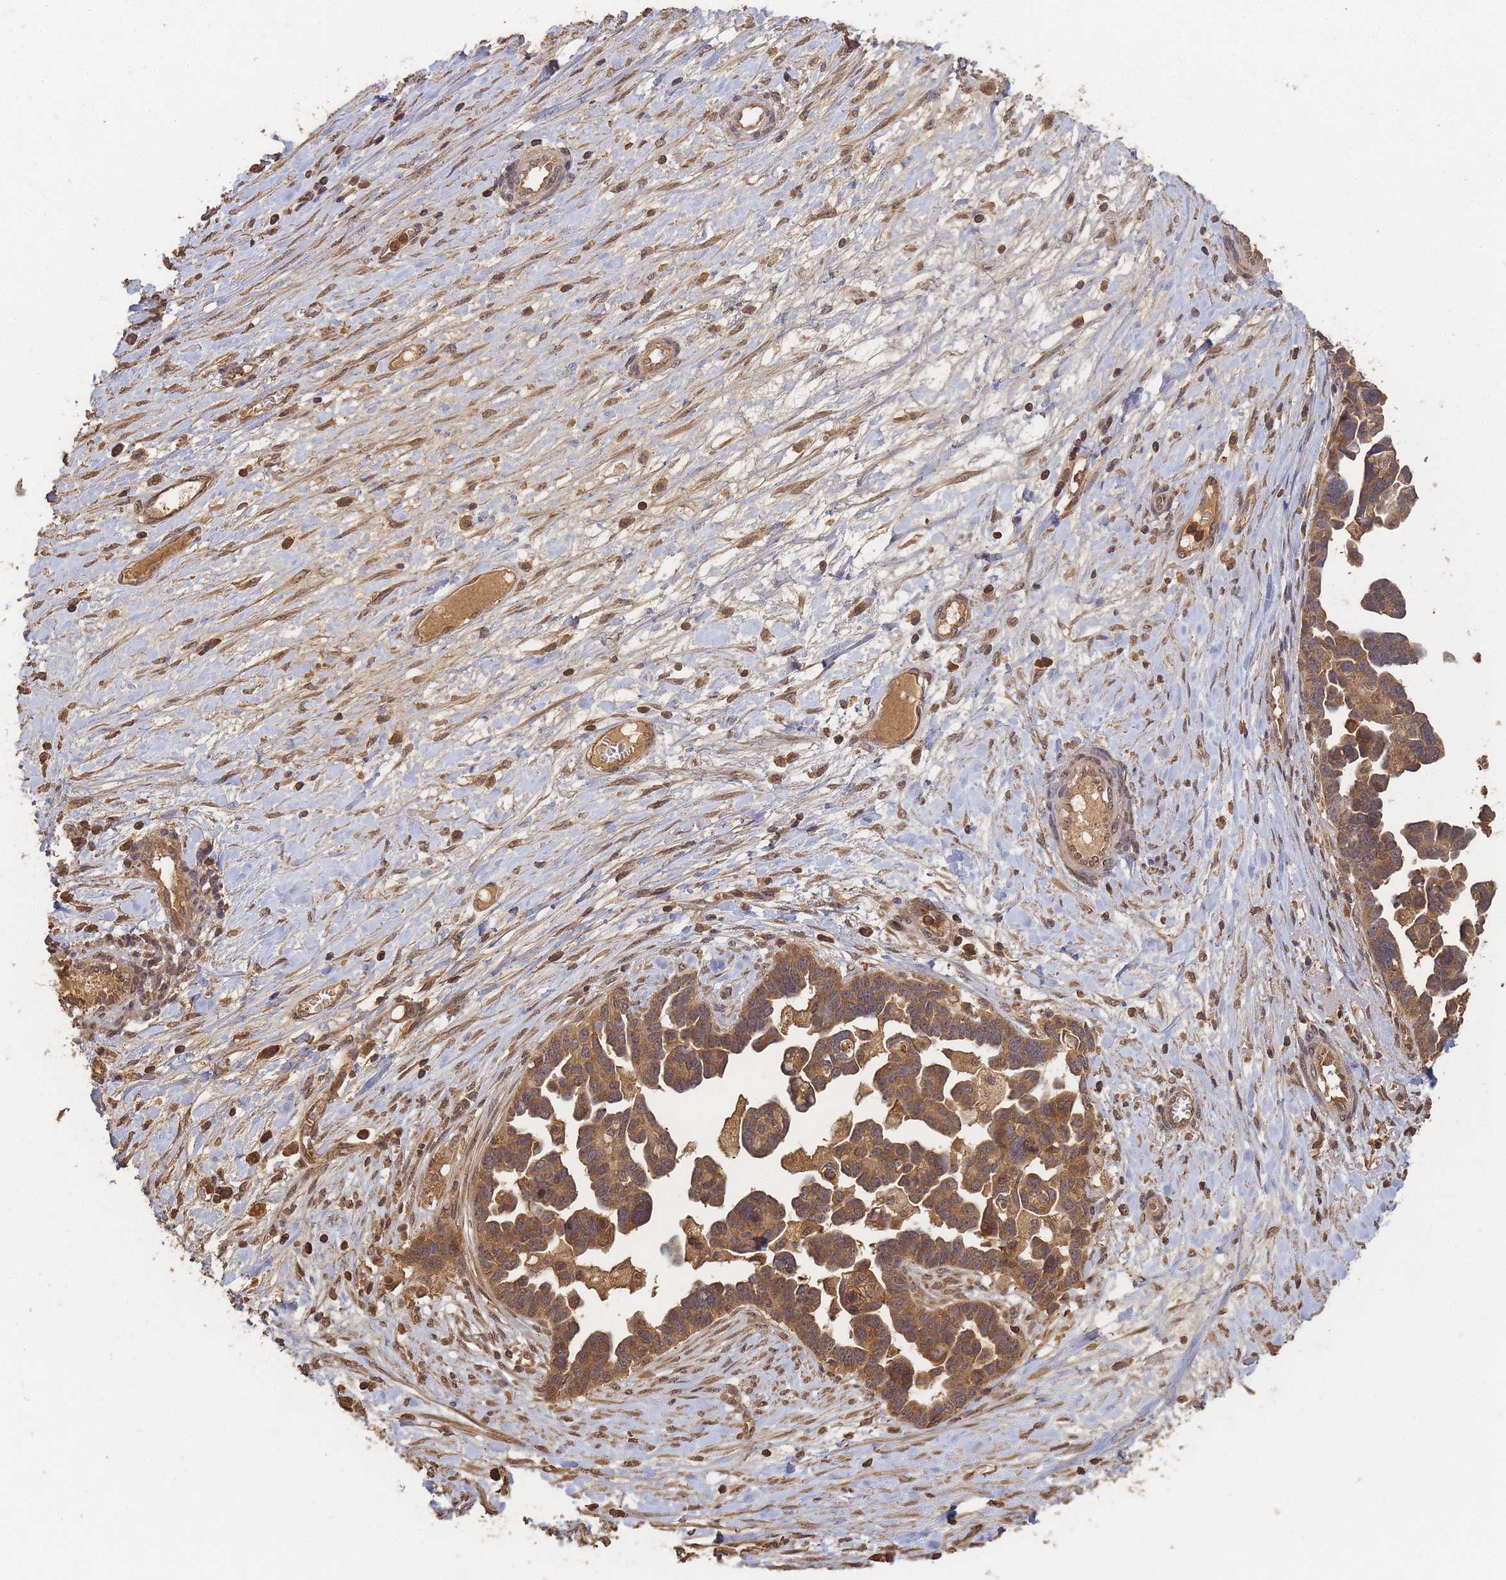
{"staining": {"intensity": "moderate", "quantity": ">75%", "location": "cytoplasmic/membranous"}, "tissue": "ovarian cancer", "cell_type": "Tumor cells", "image_type": "cancer", "snomed": [{"axis": "morphology", "description": "Cystadenocarcinoma, serous, NOS"}, {"axis": "topography", "description": "Ovary"}], "caption": "Immunohistochemistry (IHC) staining of ovarian cancer, which demonstrates medium levels of moderate cytoplasmic/membranous positivity in approximately >75% of tumor cells indicating moderate cytoplasmic/membranous protein staining. The staining was performed using DAB (3,3'-diaminobenzidine) (brown) for protein detection and nuclei were counterstained in hematoxylin (blue).", "gene": "ALKBH1", "patient": {"sex": "female", "age": 54}}